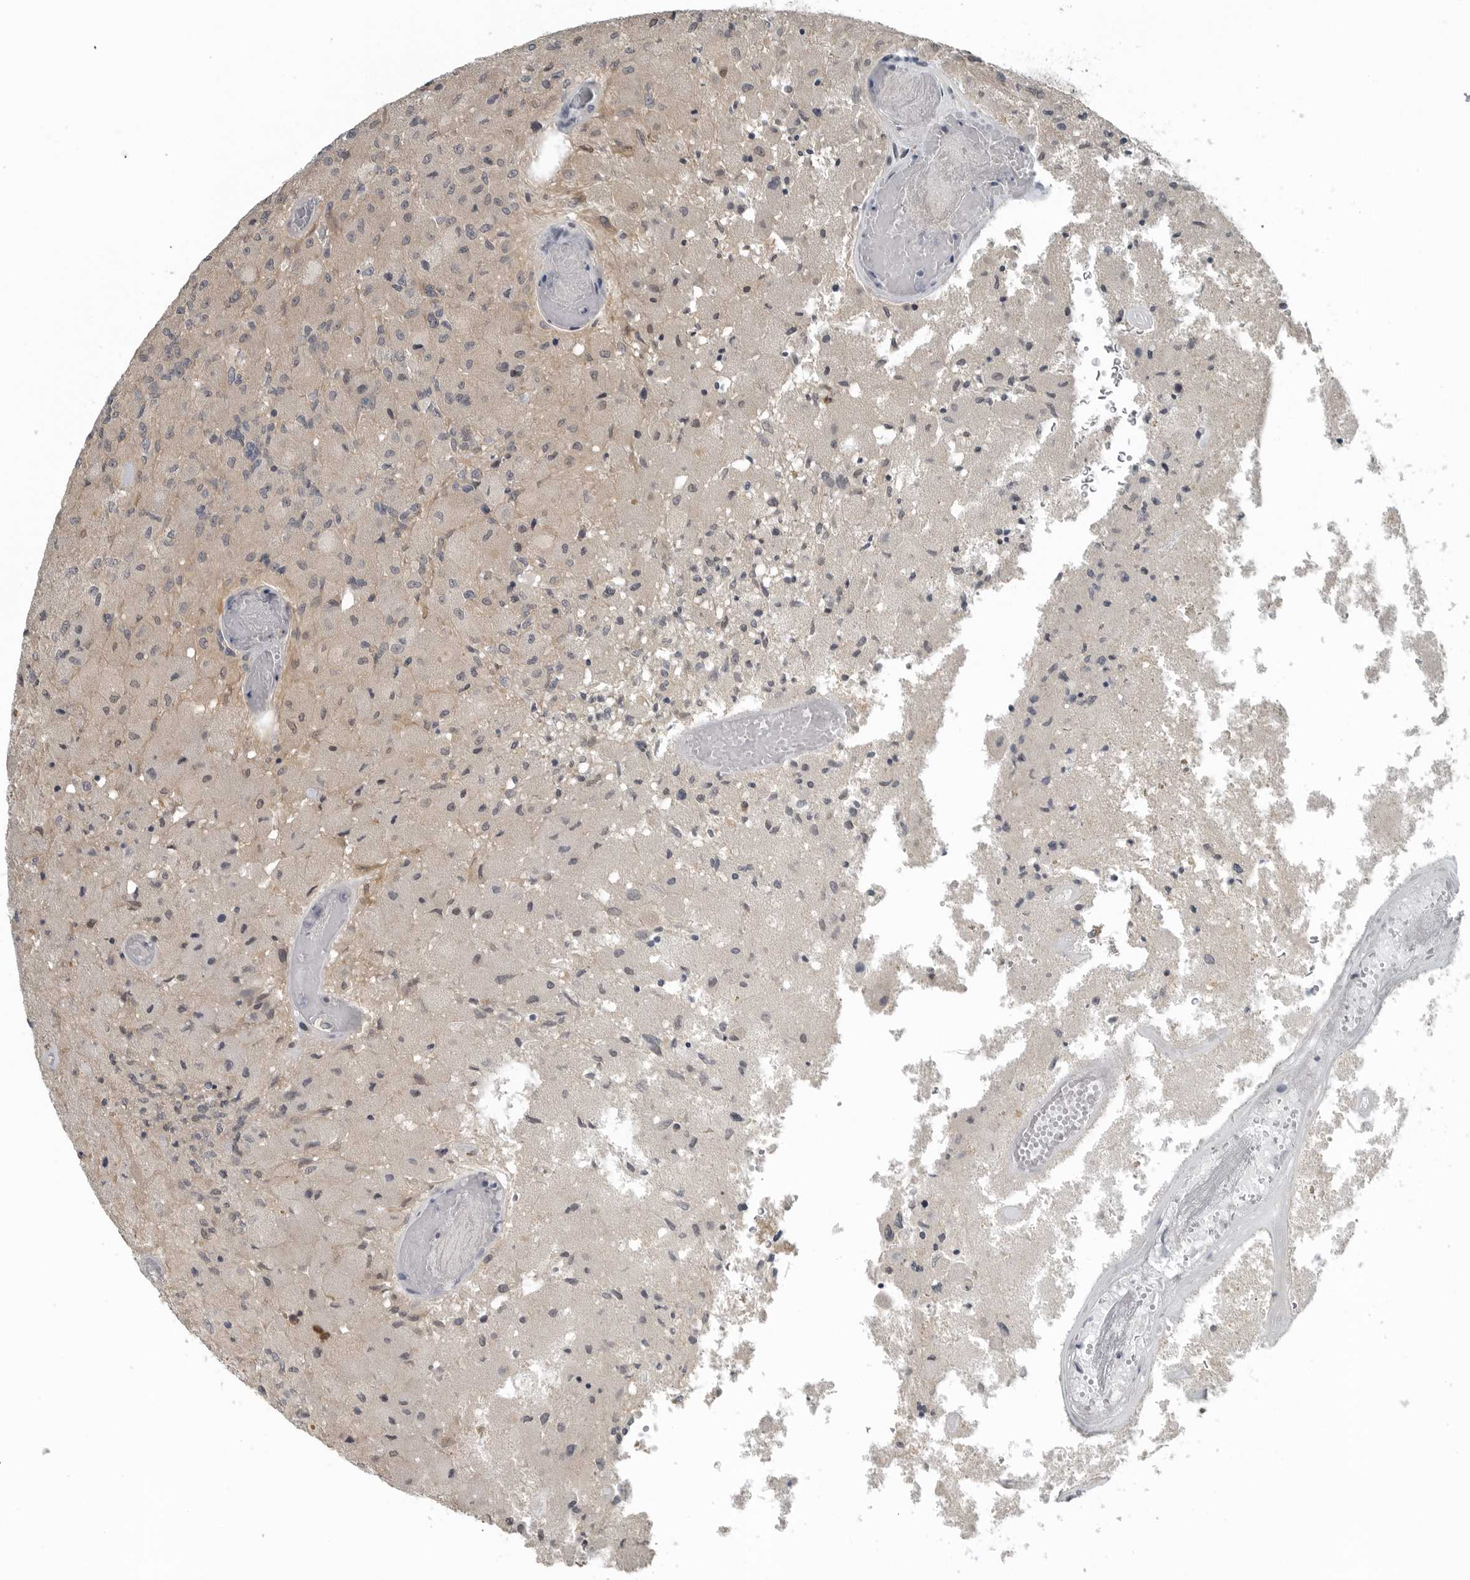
{"staining": {"intensity": "weak", "quantity": "<25%", "location": "nuclear"}, "tissue": "glioma", "cell_type": "Tumor cells", "image_type": "cancer", "snomed": [{"axis": "morphology", "description": "Normal tissue, NOS"}, {"axis": "morphology", "description": "Glioma, malignant, High grade"}, {"axis": "topography", "description": "Cerebral cortex"}], "caption": "Immunohistochemistry histopathology image of human glioma stained for a protein (brown), which demonstrates no expression in tumor cells.", "gene": "KYAT1", "patient": {"sex": "male", "age": 77}}